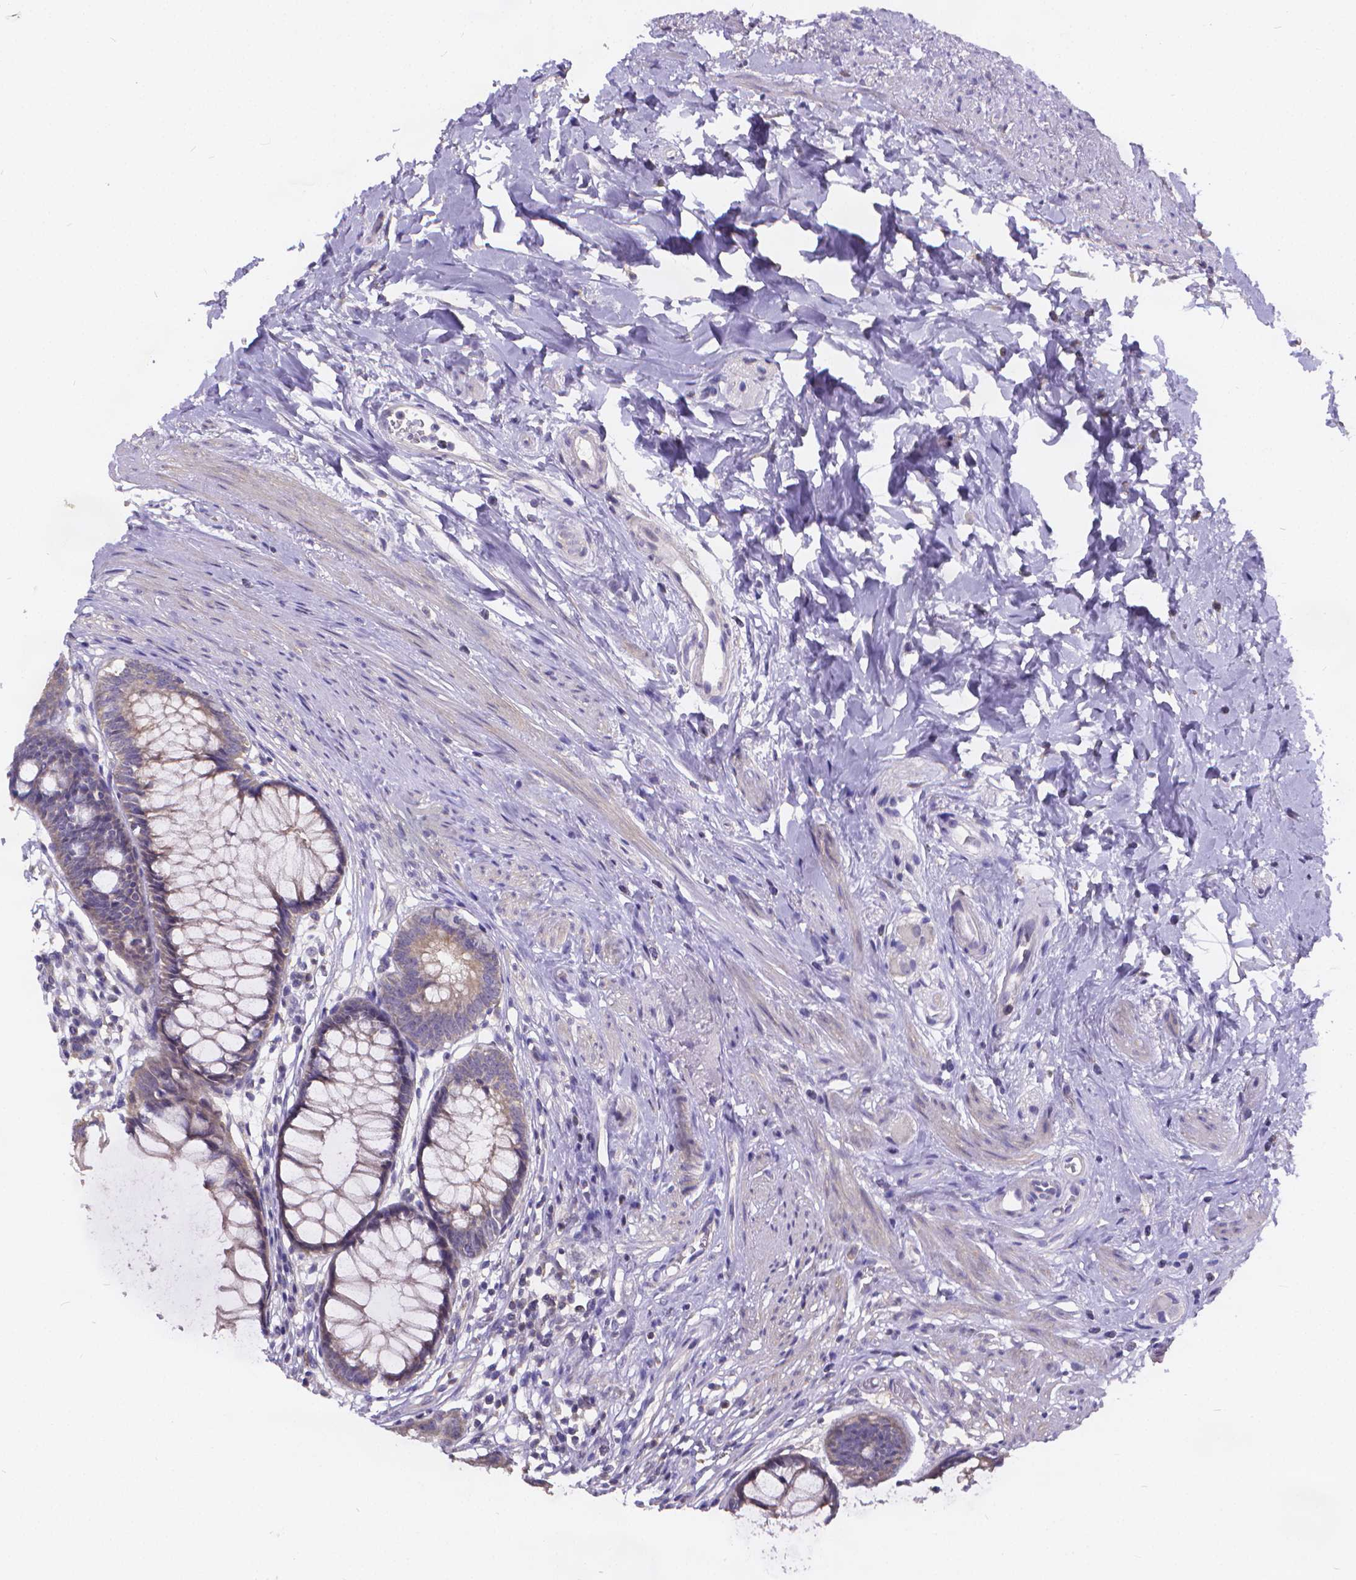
{"staining": {"intensity": "negative", "quantity": "none", "location": "none"}, "tissue": "rectum", "cell_type": "Glandular cells", "image_type": "normal", "snomed": [{"axis": "morphology", "description": "Normal tissue, NOS"}, {"axis": "topography", "description": "Smooth muscle"}, {"axis": "topography", "description": "Rectum"}], "caption": "High magnification brightfield microscopy of unremarkable rectum stained with DAB (3,3'-diaminobenzidine) (brown) and counterstained with hematoxylin (blue): glandular cells show no significant staining.", "gene": "GLRB", "patient": {"sex": "male", "age": 53}}